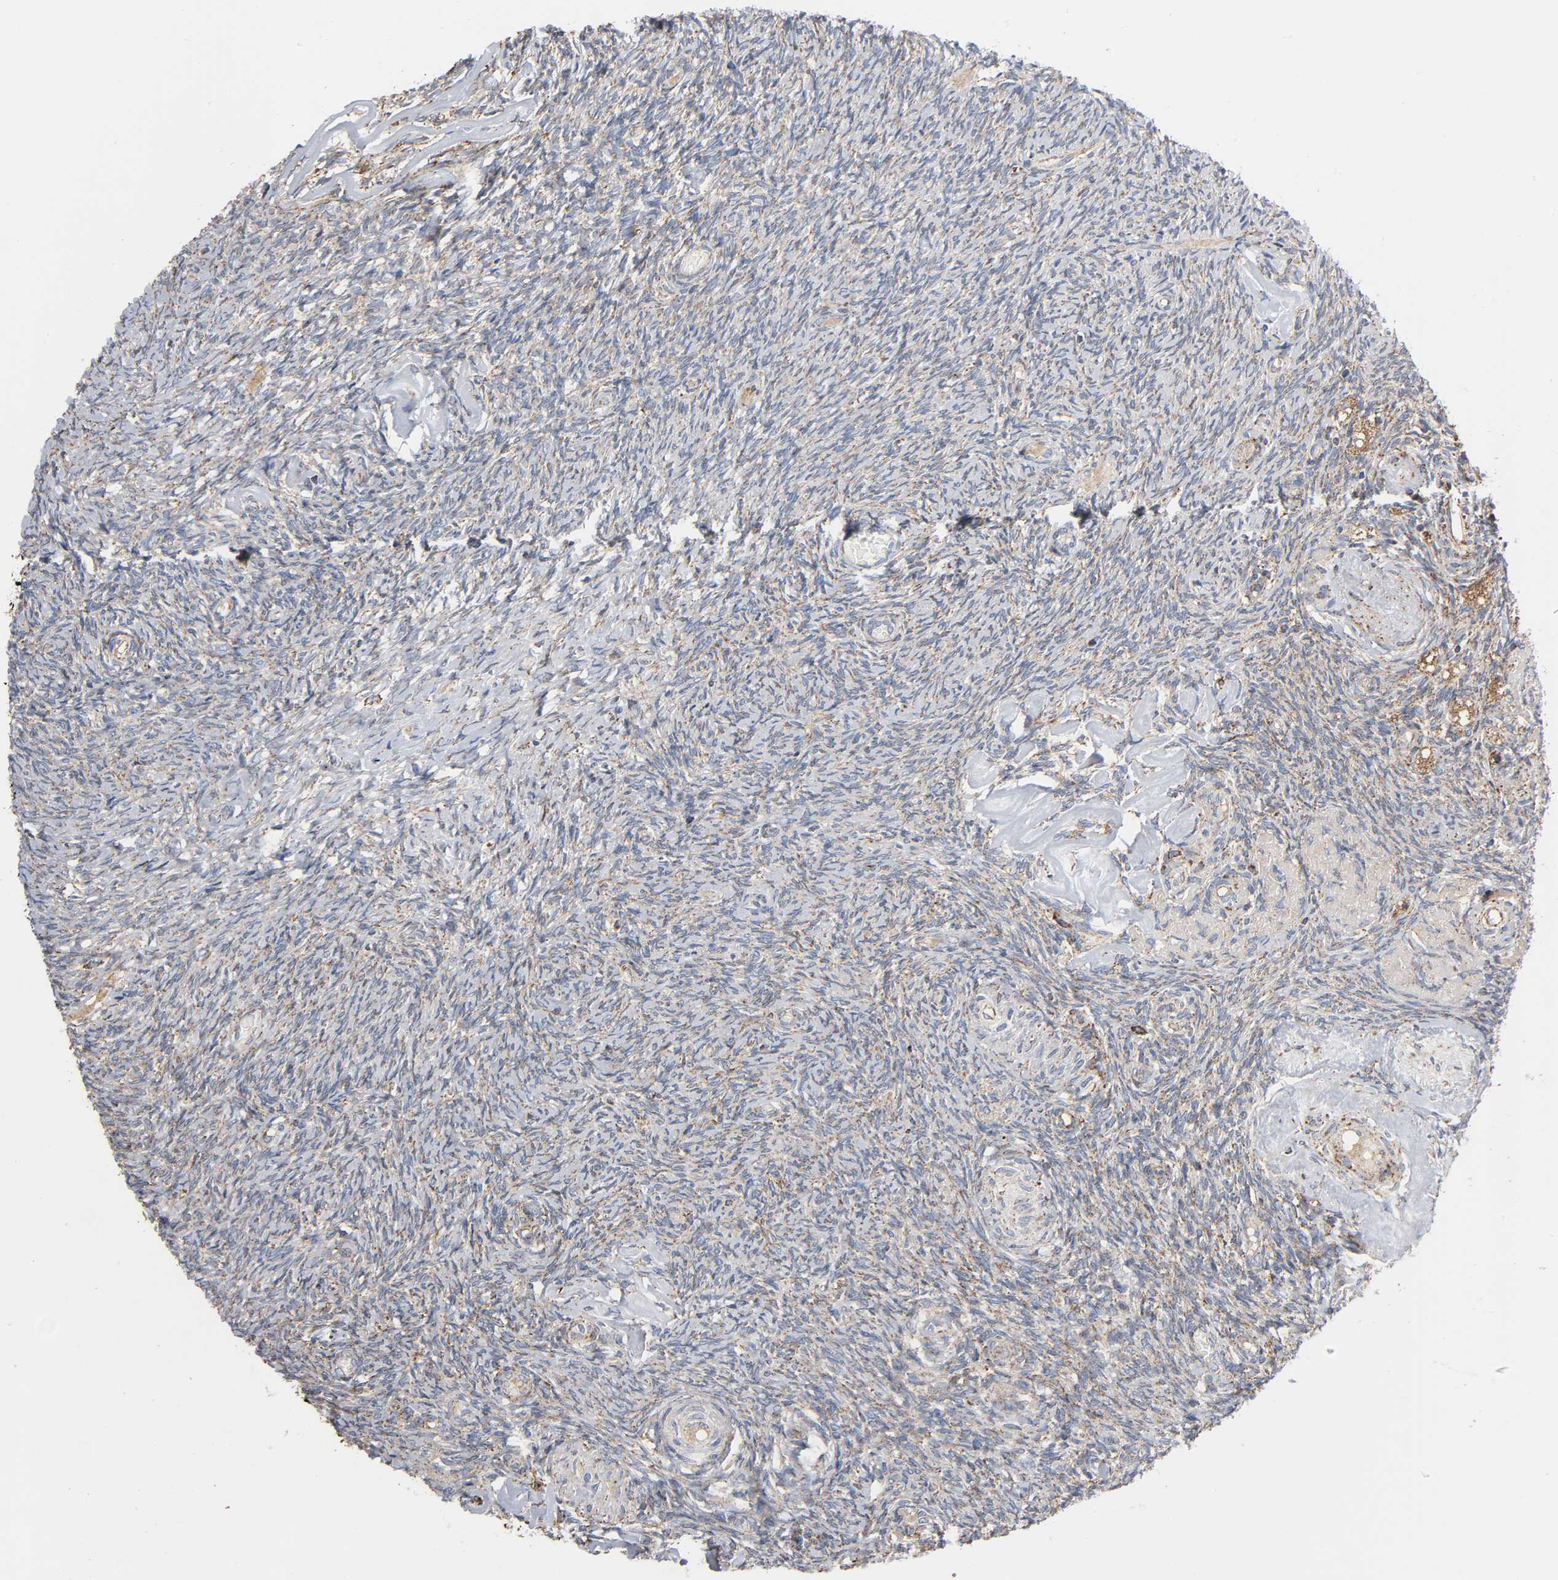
{"staining": {"intensity": "weak", "quantity": ">75%", "location": "cytoplasmic/membranous"}, "tissue": "ovary", "cell_type": "Follicle cells", "image_type": "normal", "snomed": [{"axis": "morphology", "description": "Normal tissue, NOS"}, {"axis": "topography", "description": "Ovary"}], "caption": "A histopathology image showing weak cytoplasmic/membranous staining in about >75% of follicle cells in normal ovary, as visualized by brown immunohistochemical staining.", "gene": "MAP3K1", "patient": {"sex": "female", "age": 60}}